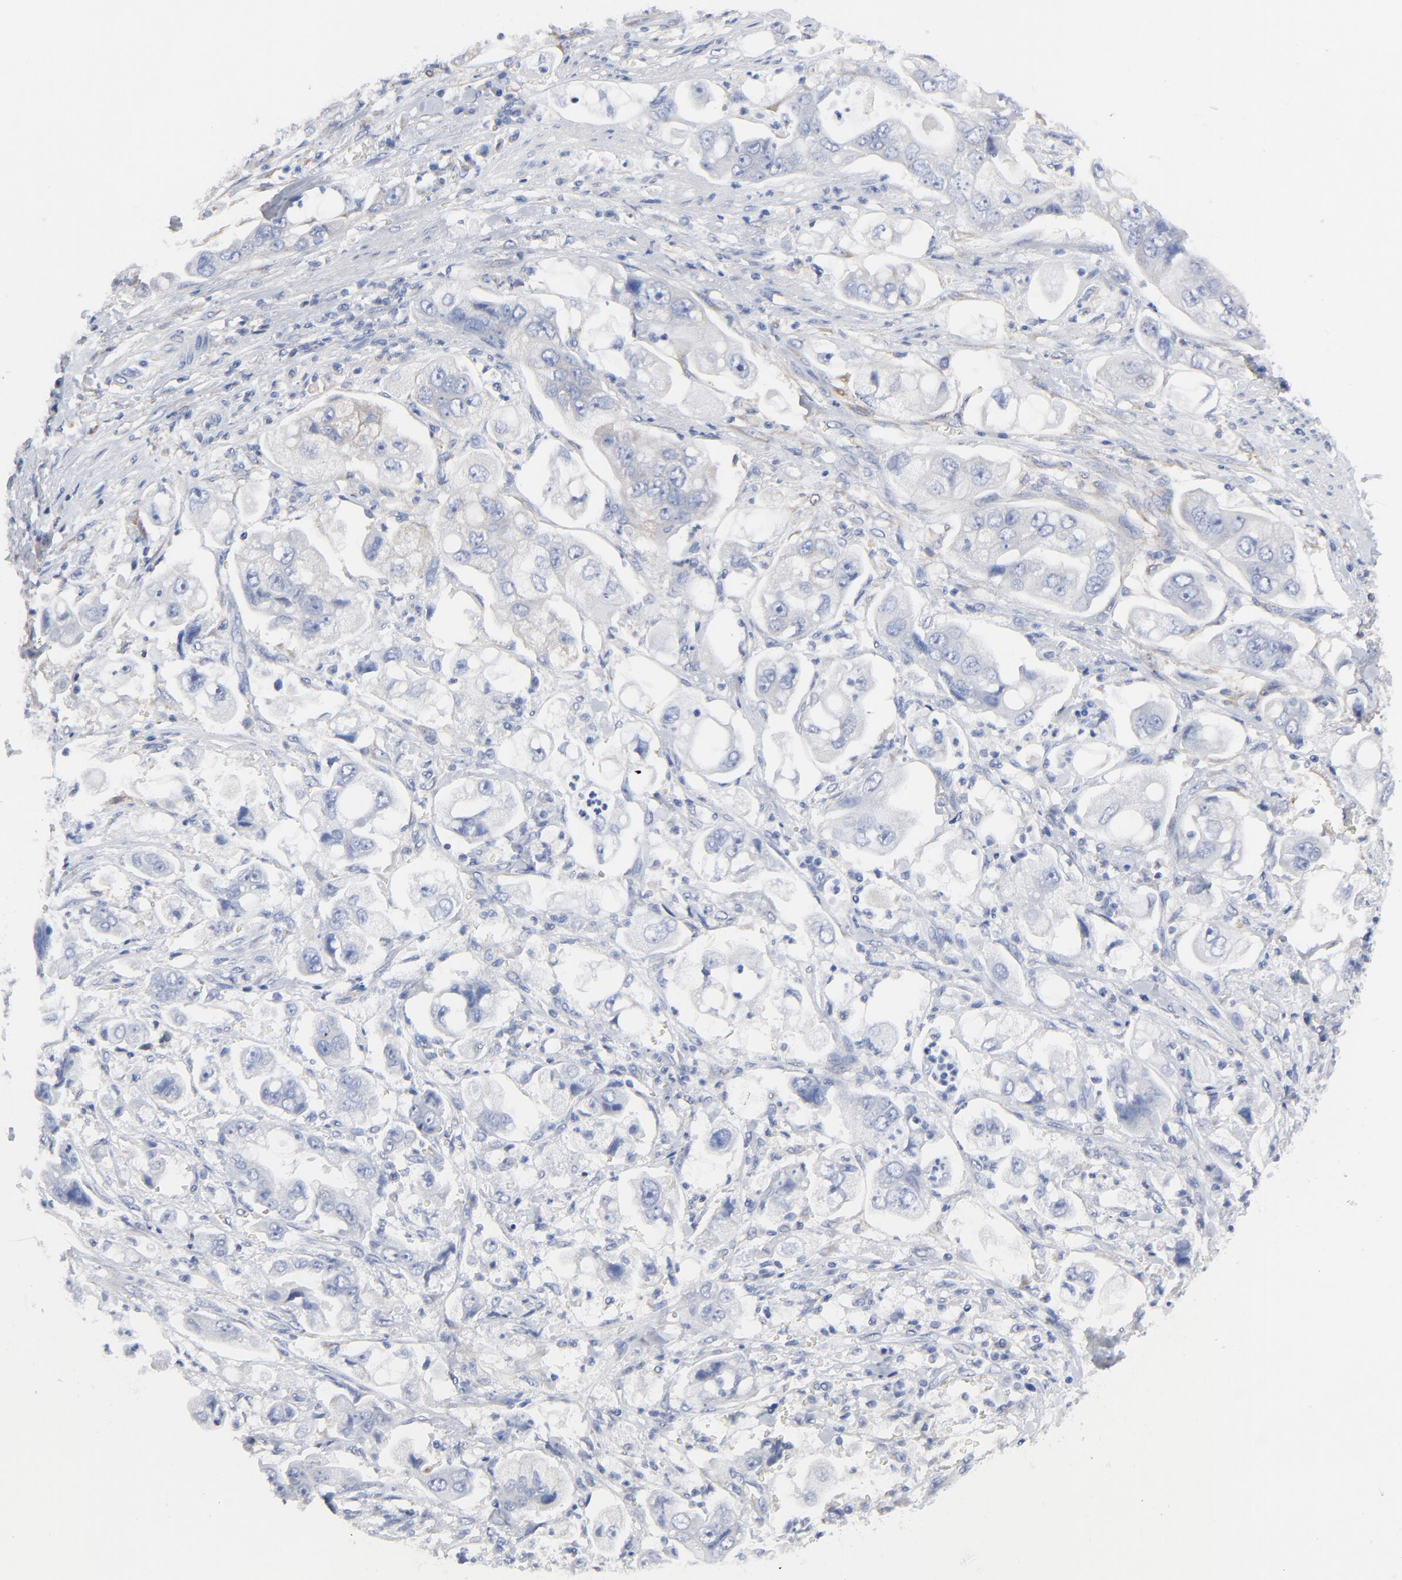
{"staining": {"intensity": "negative", "quantity": "none", "location": "none"}, "tissue": "stomach cancer", "cell_type": "Tumor cells", "image_type": "cancer", "snomed": [{"axis": "morphology", "description": "Adenocarcinoma, NOS"}, {"axis": "topography", "description": "Stomach"}], "caption": "Stomach cancer (adenocarcinoma) stained for a protein using immunohistochemistry shows no positivity tumor cells.", "gene": "STAT2", "patient": {"sex": "male", "age": 62}}